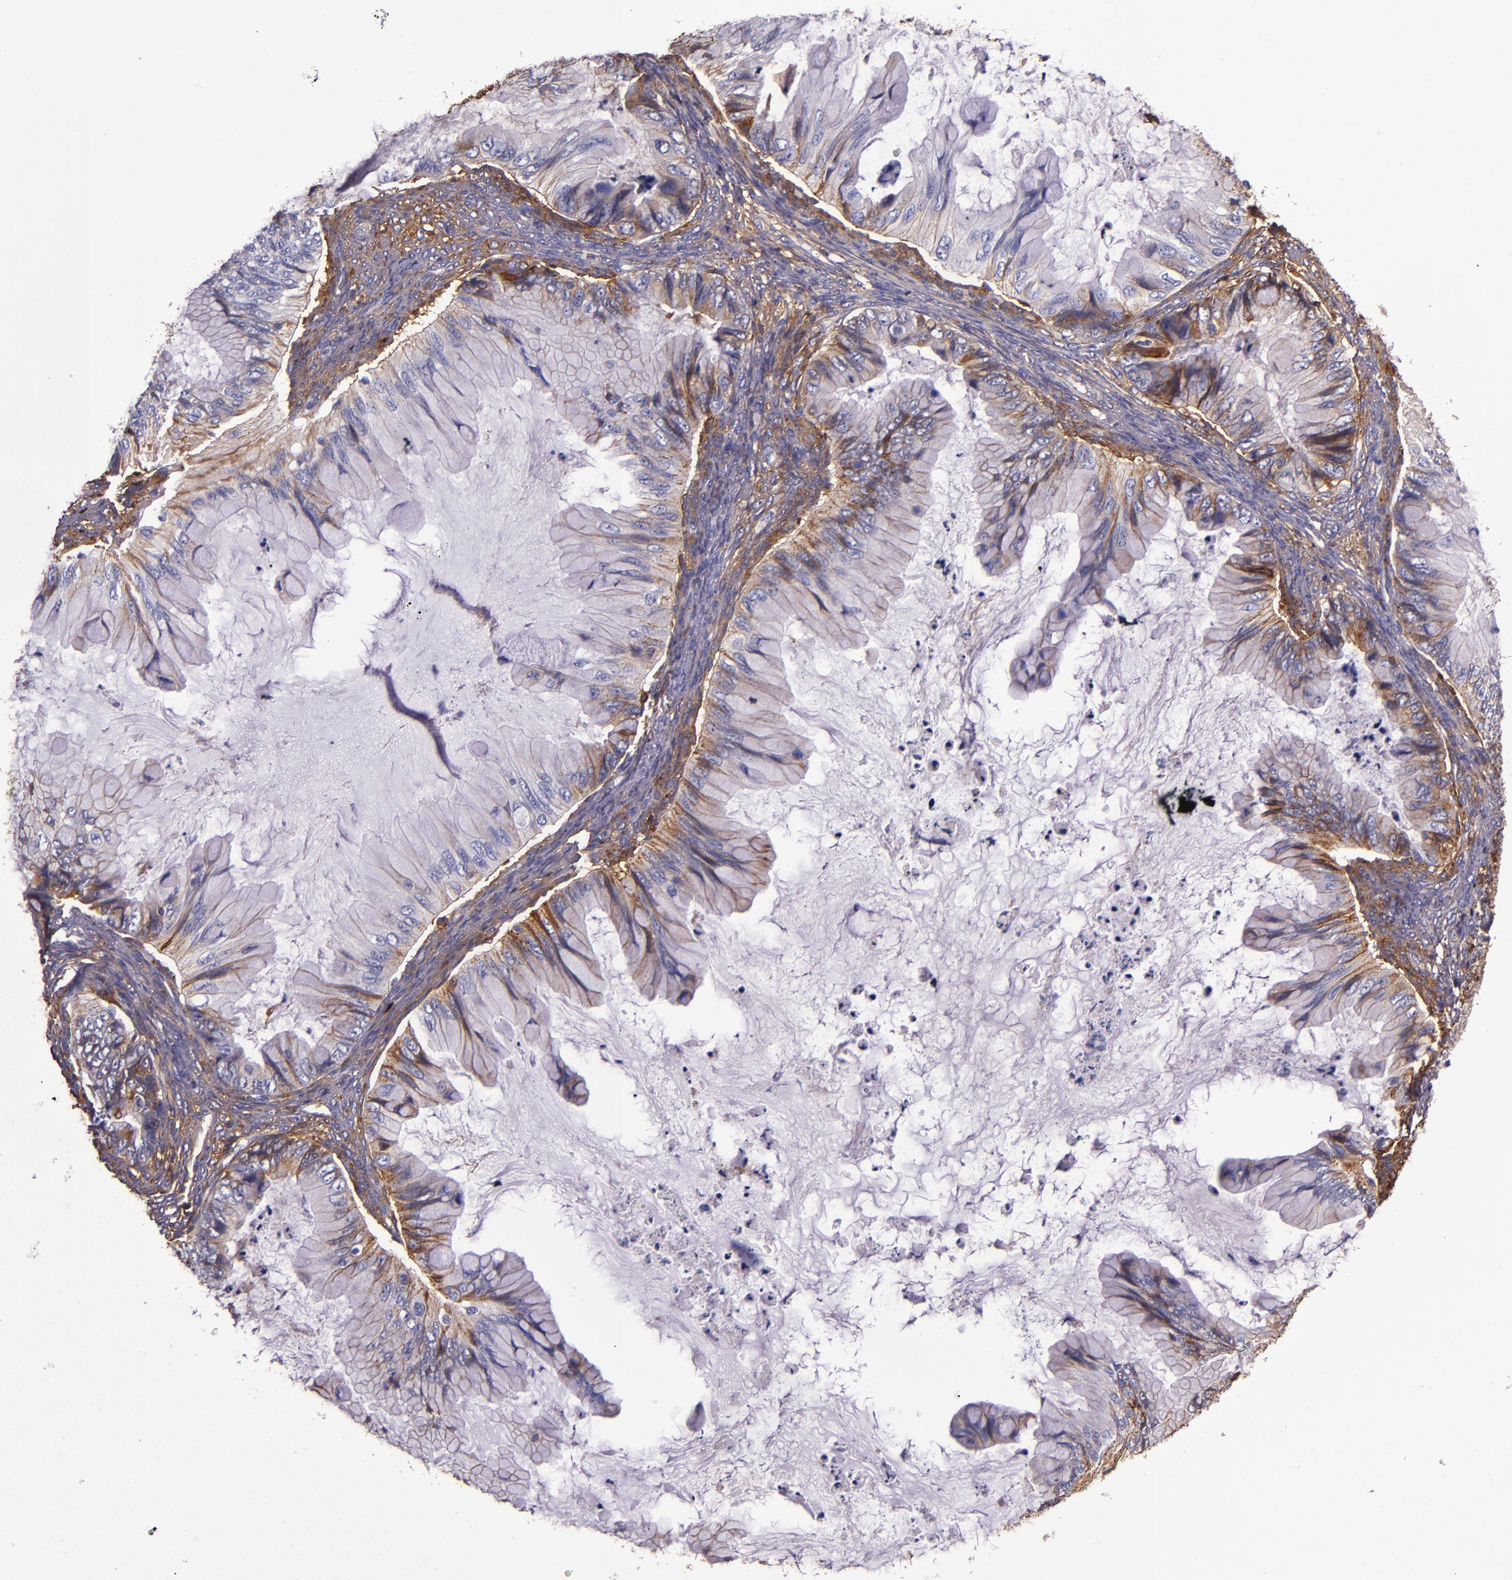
{"staining": {"intensity": "moderate", "quantity": "25%-75%", "location": "cytoplasmic/membranous"}, "tissue": "ovarian cancer", "cell_type": "Tumor cells", "image_type": "cancer", "snomed": [{"axis": "morphology", "description": "Cystadenocarcinoma, mucinous, NOS"}, {"axis": "topography", "description": "Ovary"}], "caption": "Ovarian cancer (mucinous cystadenocarcinoma) tissue exhibits moderate cytoplasmic/membranous positivity in approximately 25%-75% of tumor cells", "gene": "CLEC3B", "patient": {"sex": "female", "age": 36}}